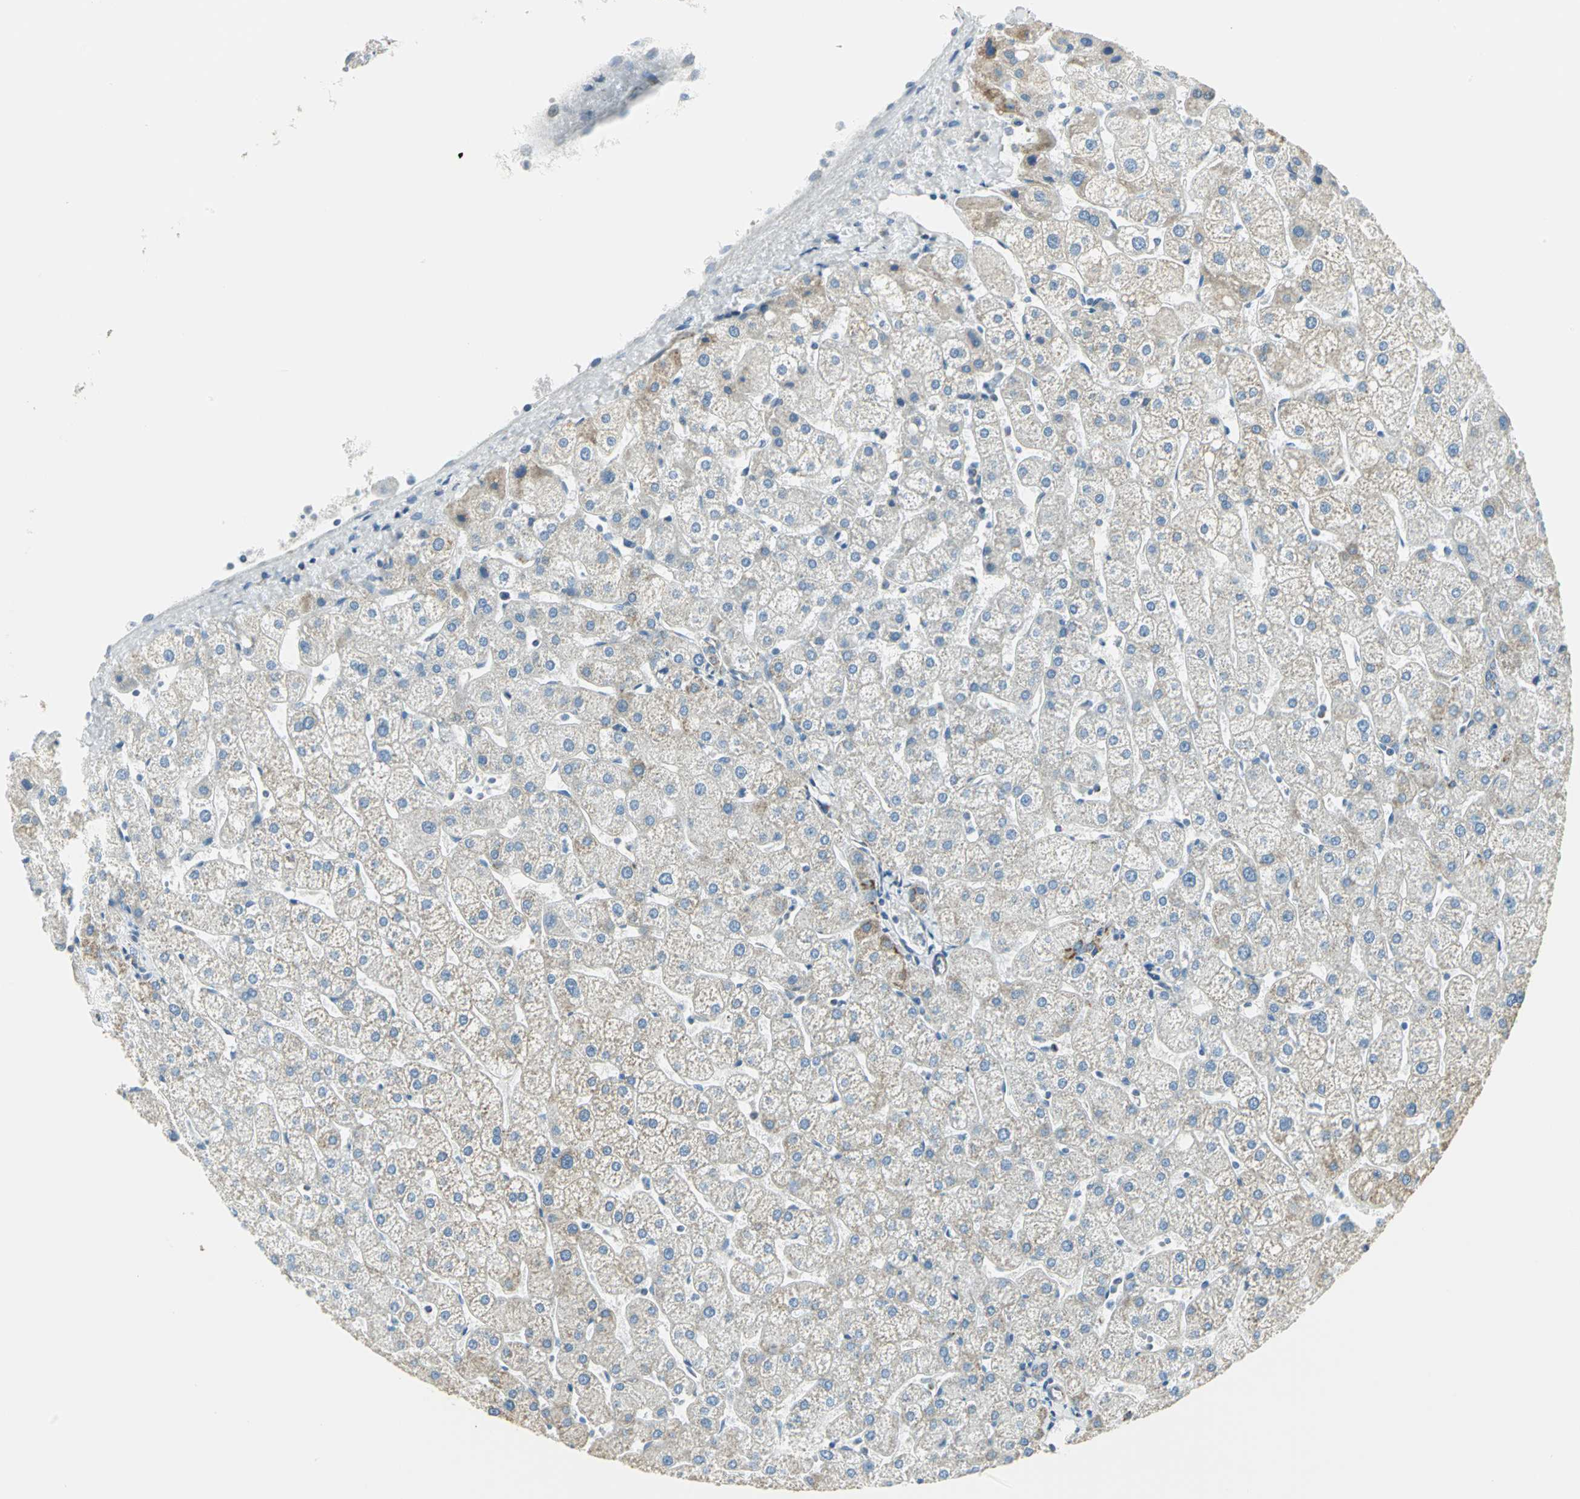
{"staining": {"intensity": "weak", "quantity": "25%-75%", "location": "cytoplasmic/membranous,nuclear"}, "tissue": "liver", "cell_type": "Cholangiocytes", "image_type": "normal", "snomed": [{"axis": "morphology", "description": "Normal tissue, NOS"}, {"axis": "topography", "description": "Liver"}], "caption": "Immunohistochemical staining of benign human liver demonstrates low levels of weak cytoplasmic/membranous,nuclear positivity in about 25%-75% of cholangiocytes.", "gene": "NTRK1", "patient": {"sex": "male", "age": 67}}